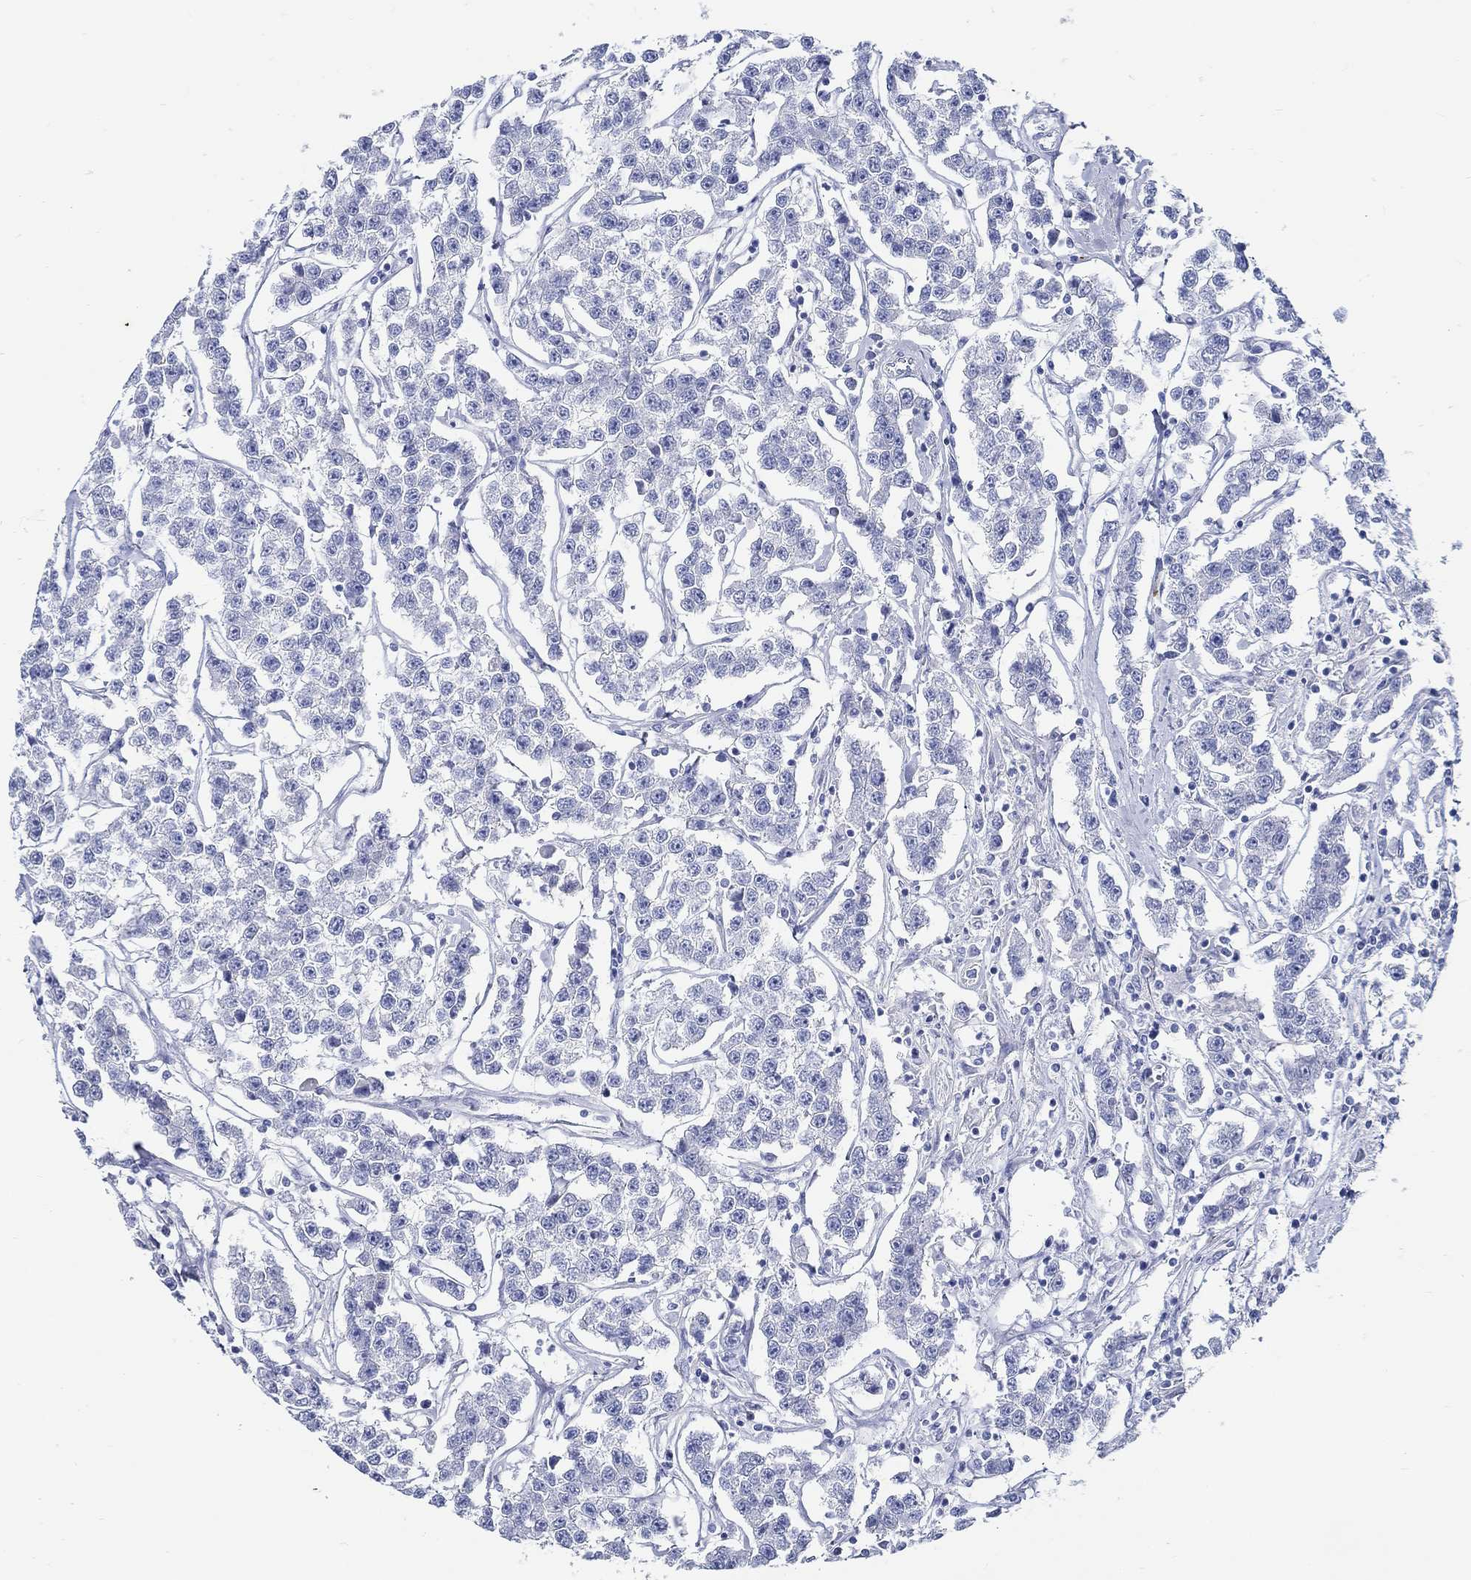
{"staining": {"intensity": "negative", "quantity": "none", "location": "none"}, "tissue": "testis cancer", "cell_type": "Tumor cells", "image_type": "cancer", "snomed": [{"axis": "morphology", "description": "Seminoma, NOS"}, {"axis": "topography", "description": "Testis"}], "caption": "Protein analysis of testis cancer reveals no significant positivity in tumor cells. (DAB (3,3'-diaminobenzidine) IHC, high magnification).", "gene": "RD3L", "patient": {"sex": "male", "age": 59}}